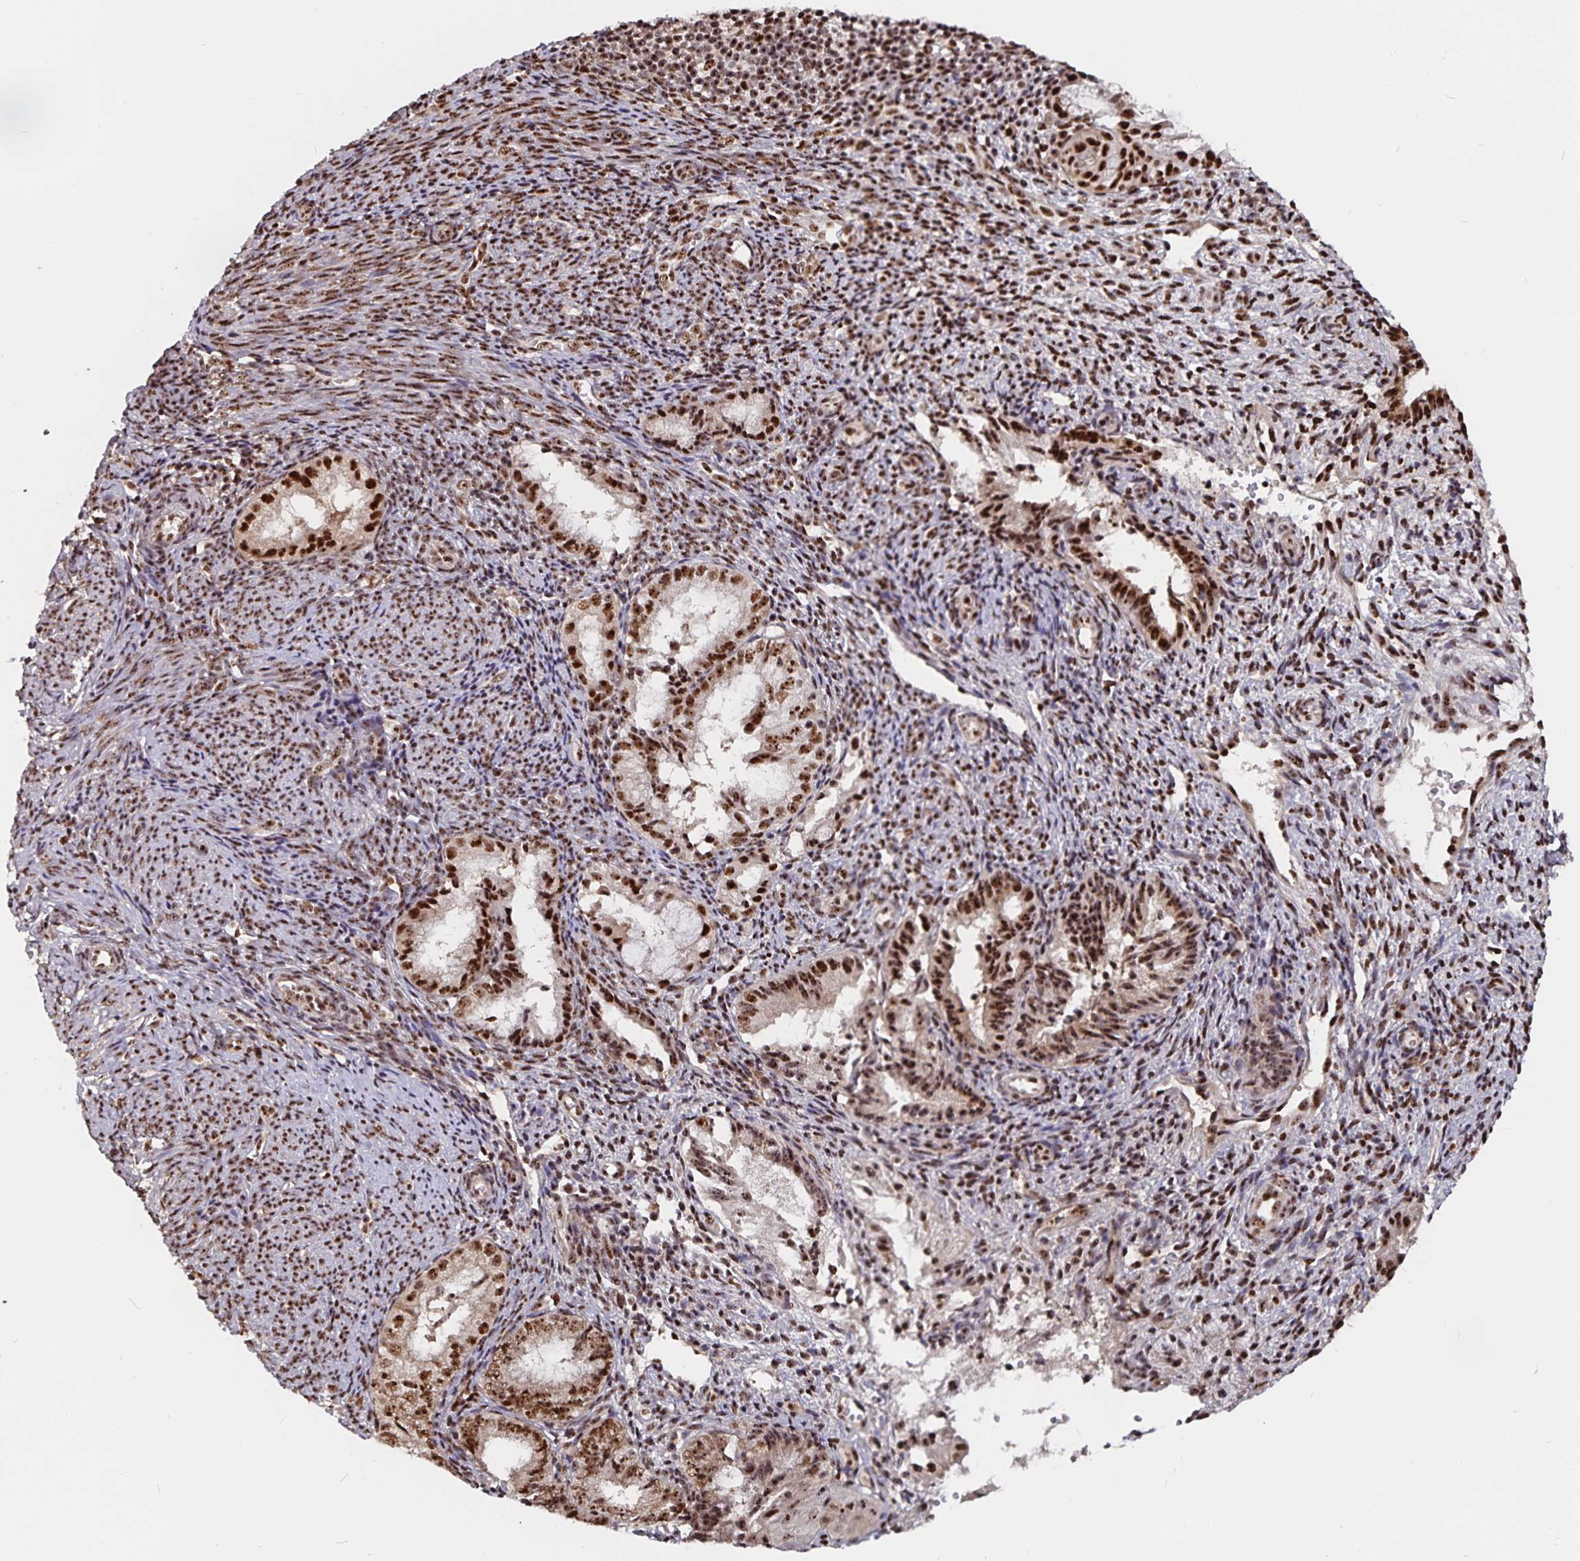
{"staining": {"intensity": "strong", "quantity": ">75%", "location": "nuclear"}, "tissue": "endometrial cancer", "cell_type": "Tumor cells", "image_type": "cancer", "snomed": [{"axis": "morphology", "description": "Adenocarcinoma, NOS"}, {"axis": "topography", "description": "Endometrium"}], "caption": "High-power microscopy captured an immunohistochemistry histopathology image of endometrial cancer (adenocarcinoma), revealing strong nuclear staining in about >75% of tumor cells.", "gene": "LAS1L", "patient": {"sex": "female", "age": 55}}